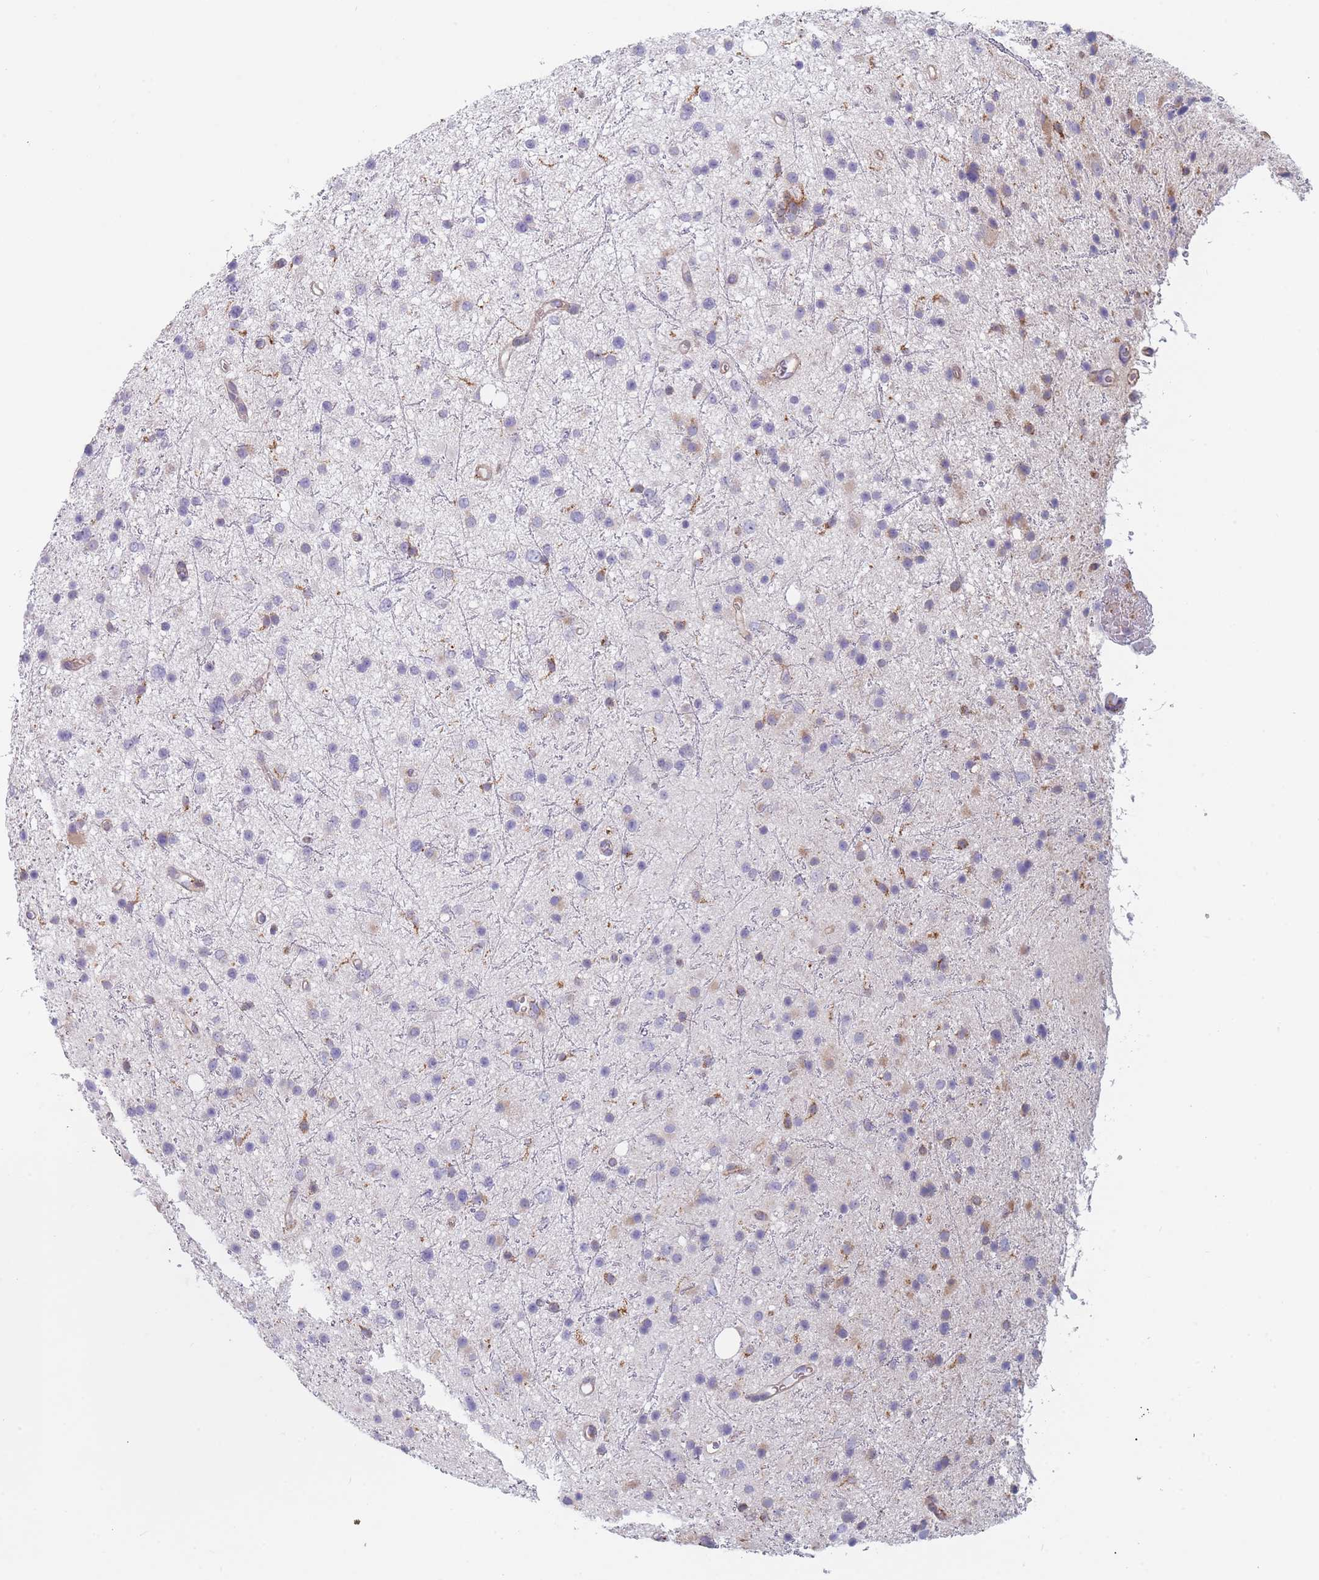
{"staining": {"intensity": "negative", "quantity": "none", "location": "none"}, "tissue": "glioma", "cell_type": "Tumor cells", "image_type": "cancer", "snomed": [{"axis": "morphology", "description": "Glioma, malignant, Low grade"}, {"axis": "topography", "description": "Cerebral cortex"}], "caption": "Protein analysis of glioma reveals no significant staining in tumor cells. (DAB (3,3'-diaminobenzidine) immunohistochemistry (IHC) visualized using brightfield microscopy, high magnification).", "gene": "OR7C2", "patient": {"sex": "female", "age": 39}}